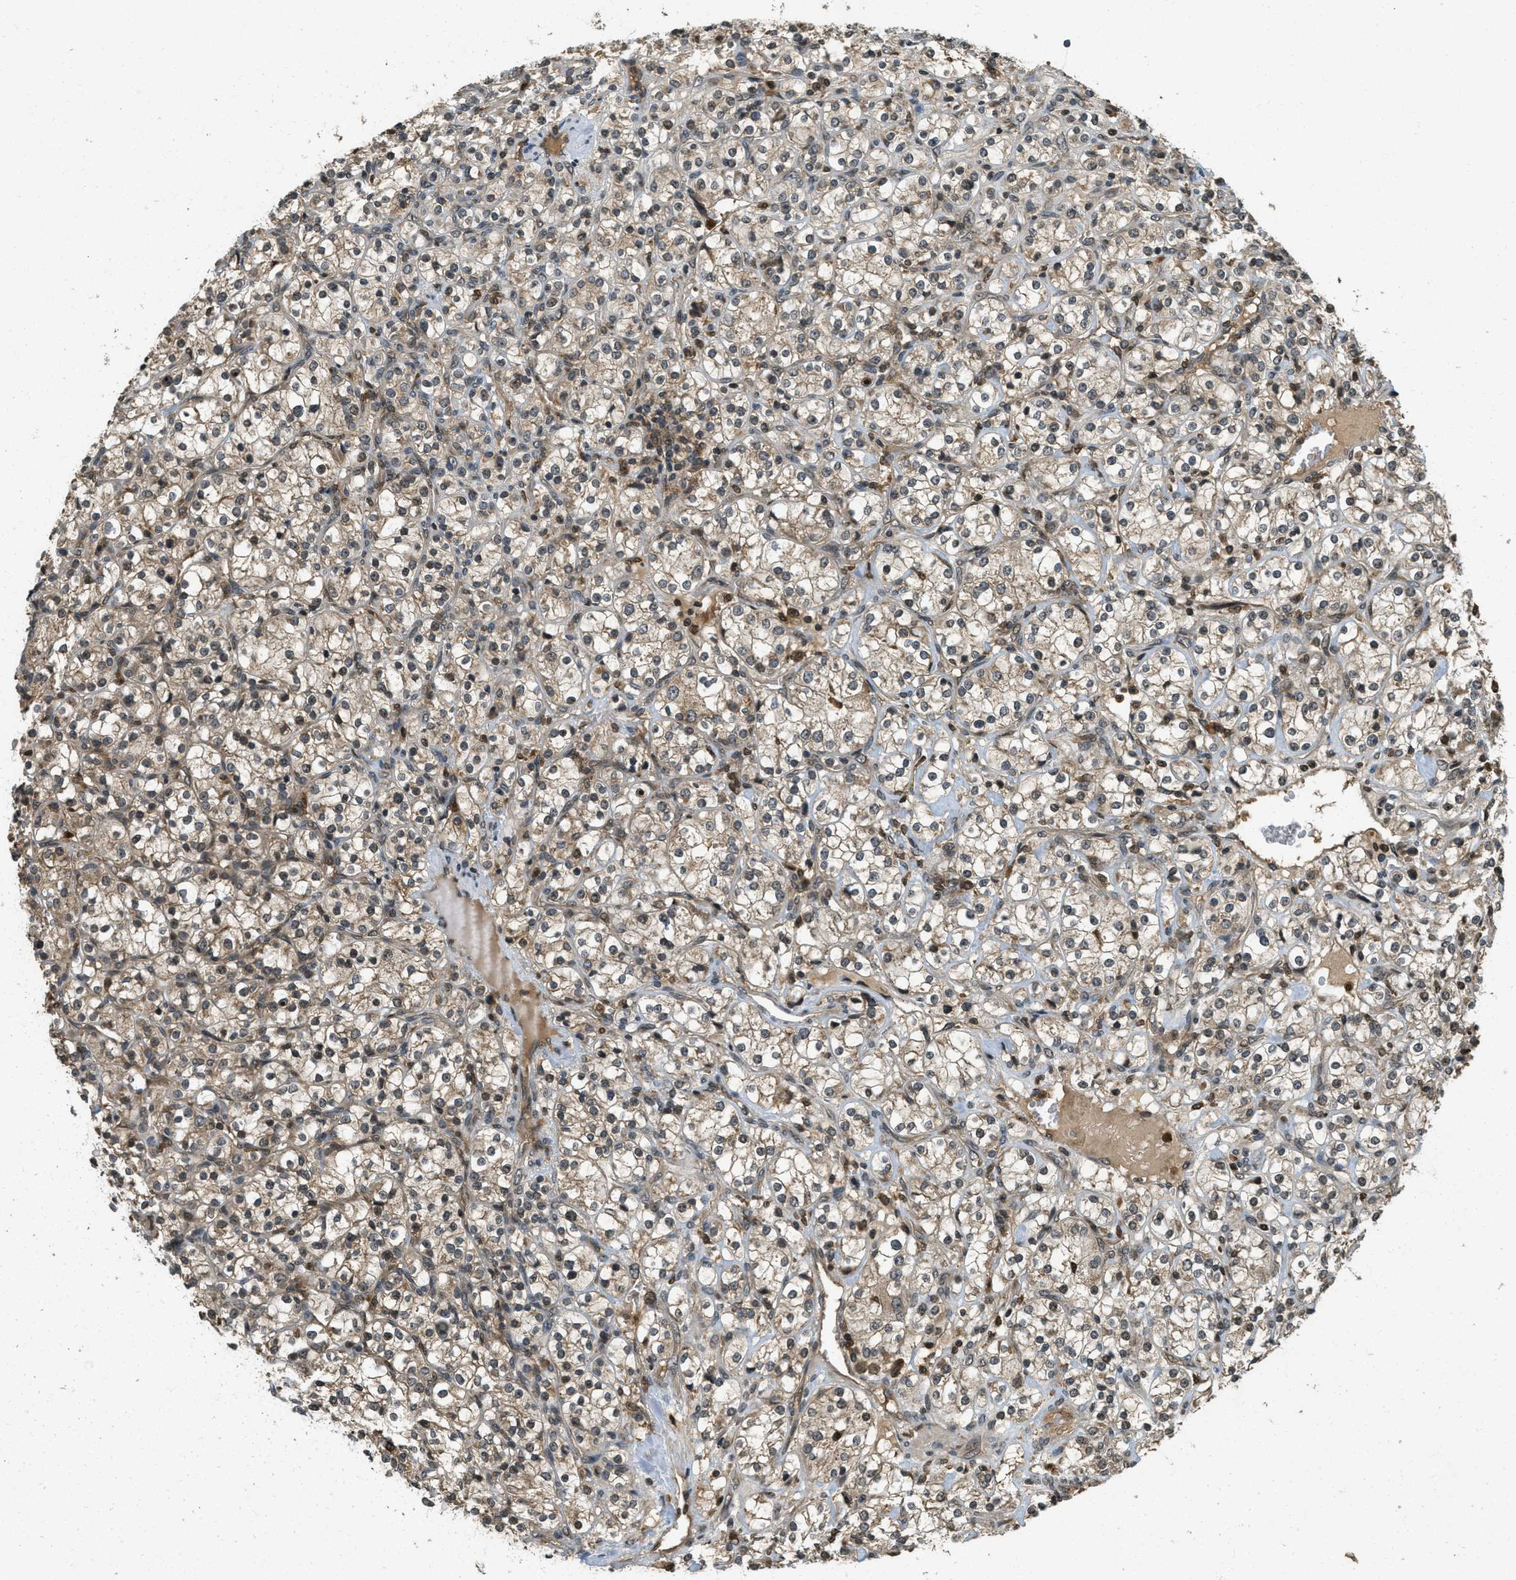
{"staining": {"intensity": "moderate", "quantity": "25%-75%", "location": "cytoplasmic/membranous,nuclear"}, "tissue": "renal cancer", "cell_type": "Tumor cells", "image_type": "cancer", "snomed": [{"axis": "morphology", "description": "Adenocarcinoma, NOS"}, {"axis": "topography", "description": "Kidney"}], "caption": "DAB (3,3'-diaminobenzidine) immunohistochemical staining of human renal cancer (adenocarcinoma) displays moderate cytoplasmic/membranous and nuclear protein staining in approximately 25%-75% of tumor cells. Using DAB (3,3'-diaminobenzidine) (brown) and hematoxylin (blue) stains, captured at high magnification using brightfield microscopy.", "gene": "ATG7", "patient": {"sex": "male", "age": 77}}